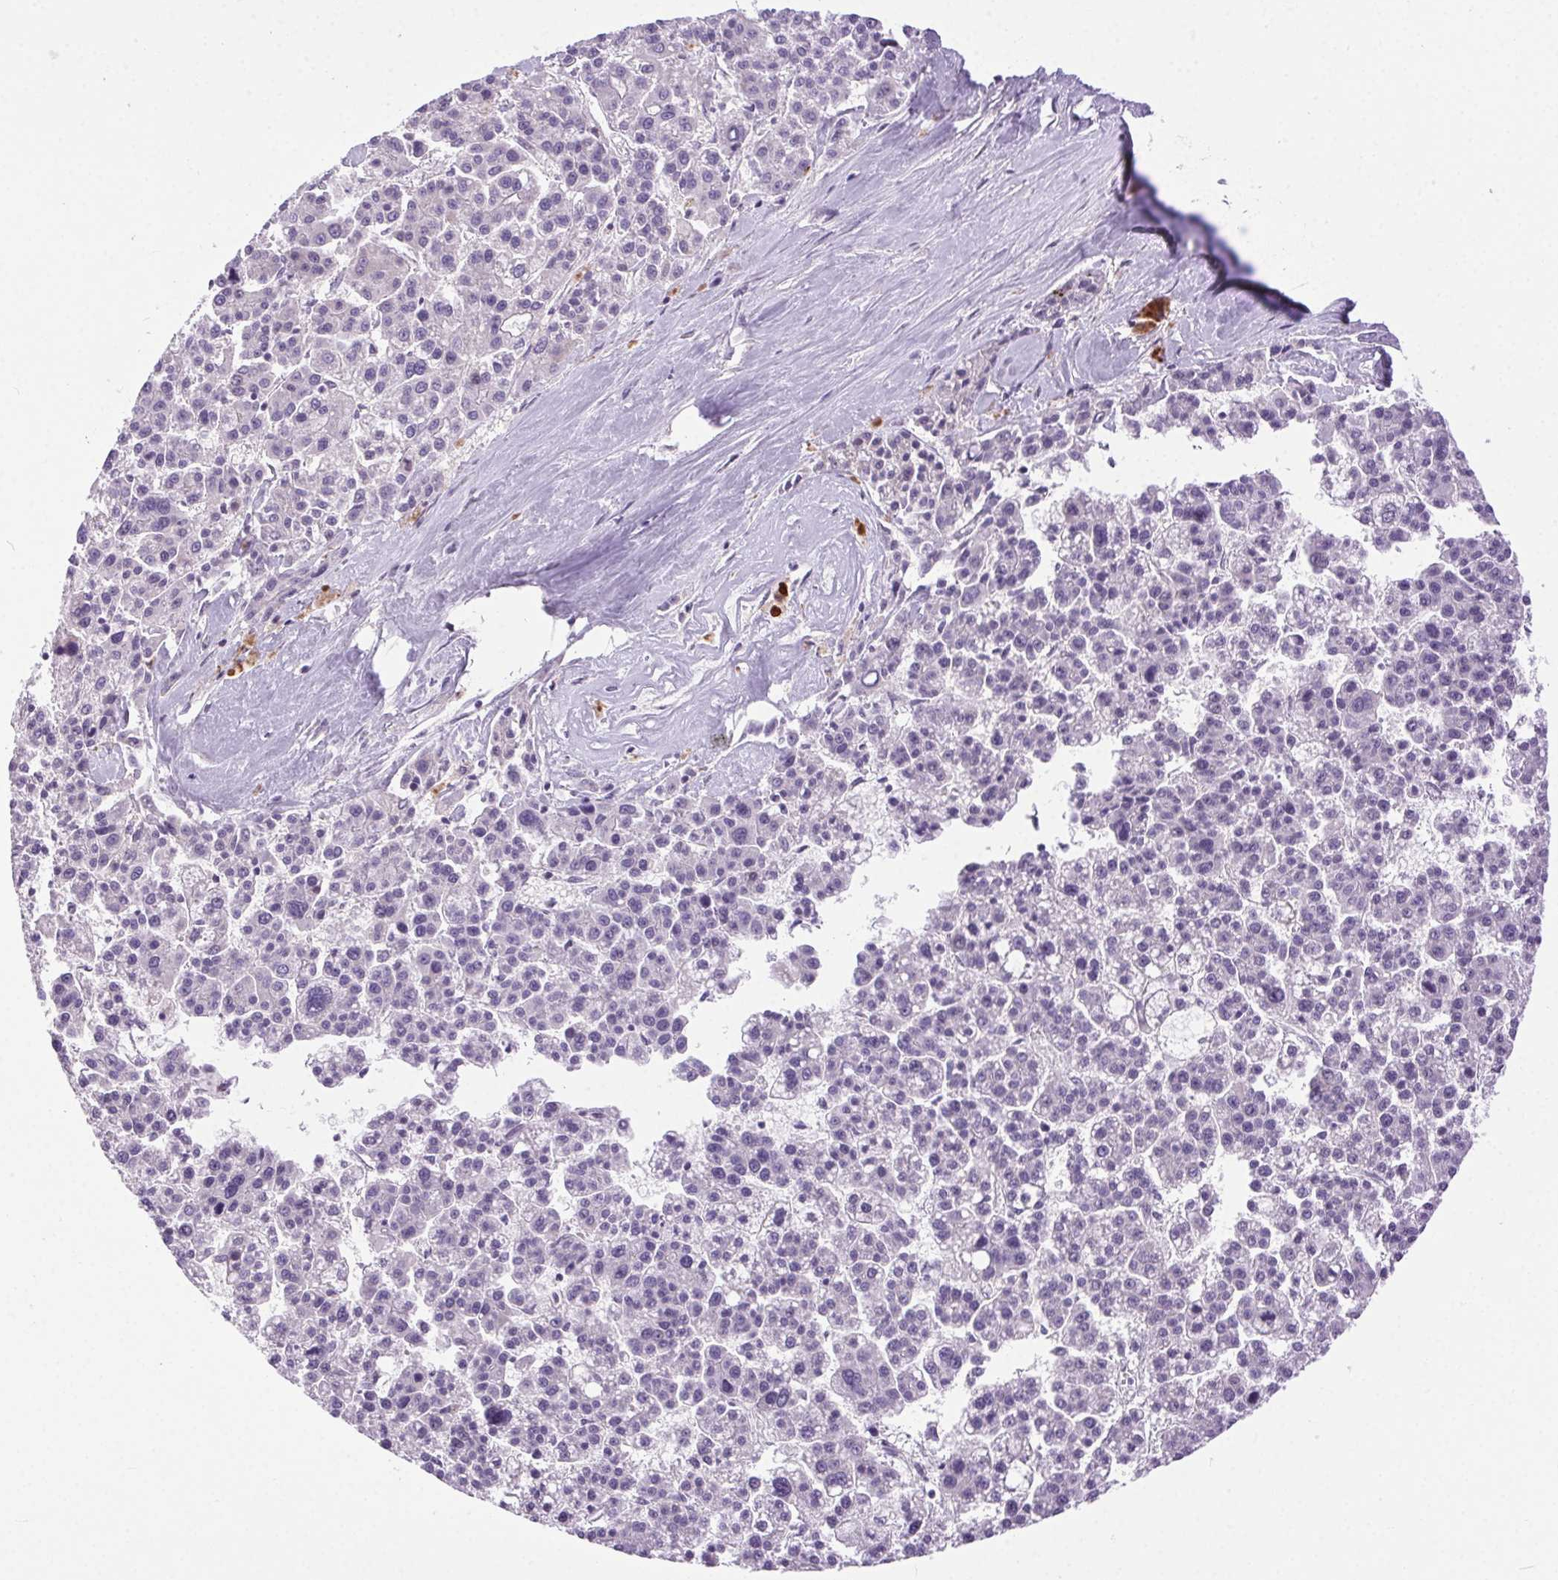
{"staining": {"intensity": "negative", "quantity": "none", "location": "none"}, "tissue": "liver cancer", "cell_type": "Tumor cells", "image_type": "cancer", "snomed": [{"axis": "morphology", "description": "Carcinoma, Hepatocellular, NOS"}, {"axis": "topography", "description": "Liver"}], "caption": "An immunohistochemistry (IHC) photomicrograph of hepatocellular carcinoma (liver) is shown. There is no staining in tumor cells of hepatocellular carcinoma (liver).", "gene": "SYT11", "patient": {"sex": "female", "age": 58}}